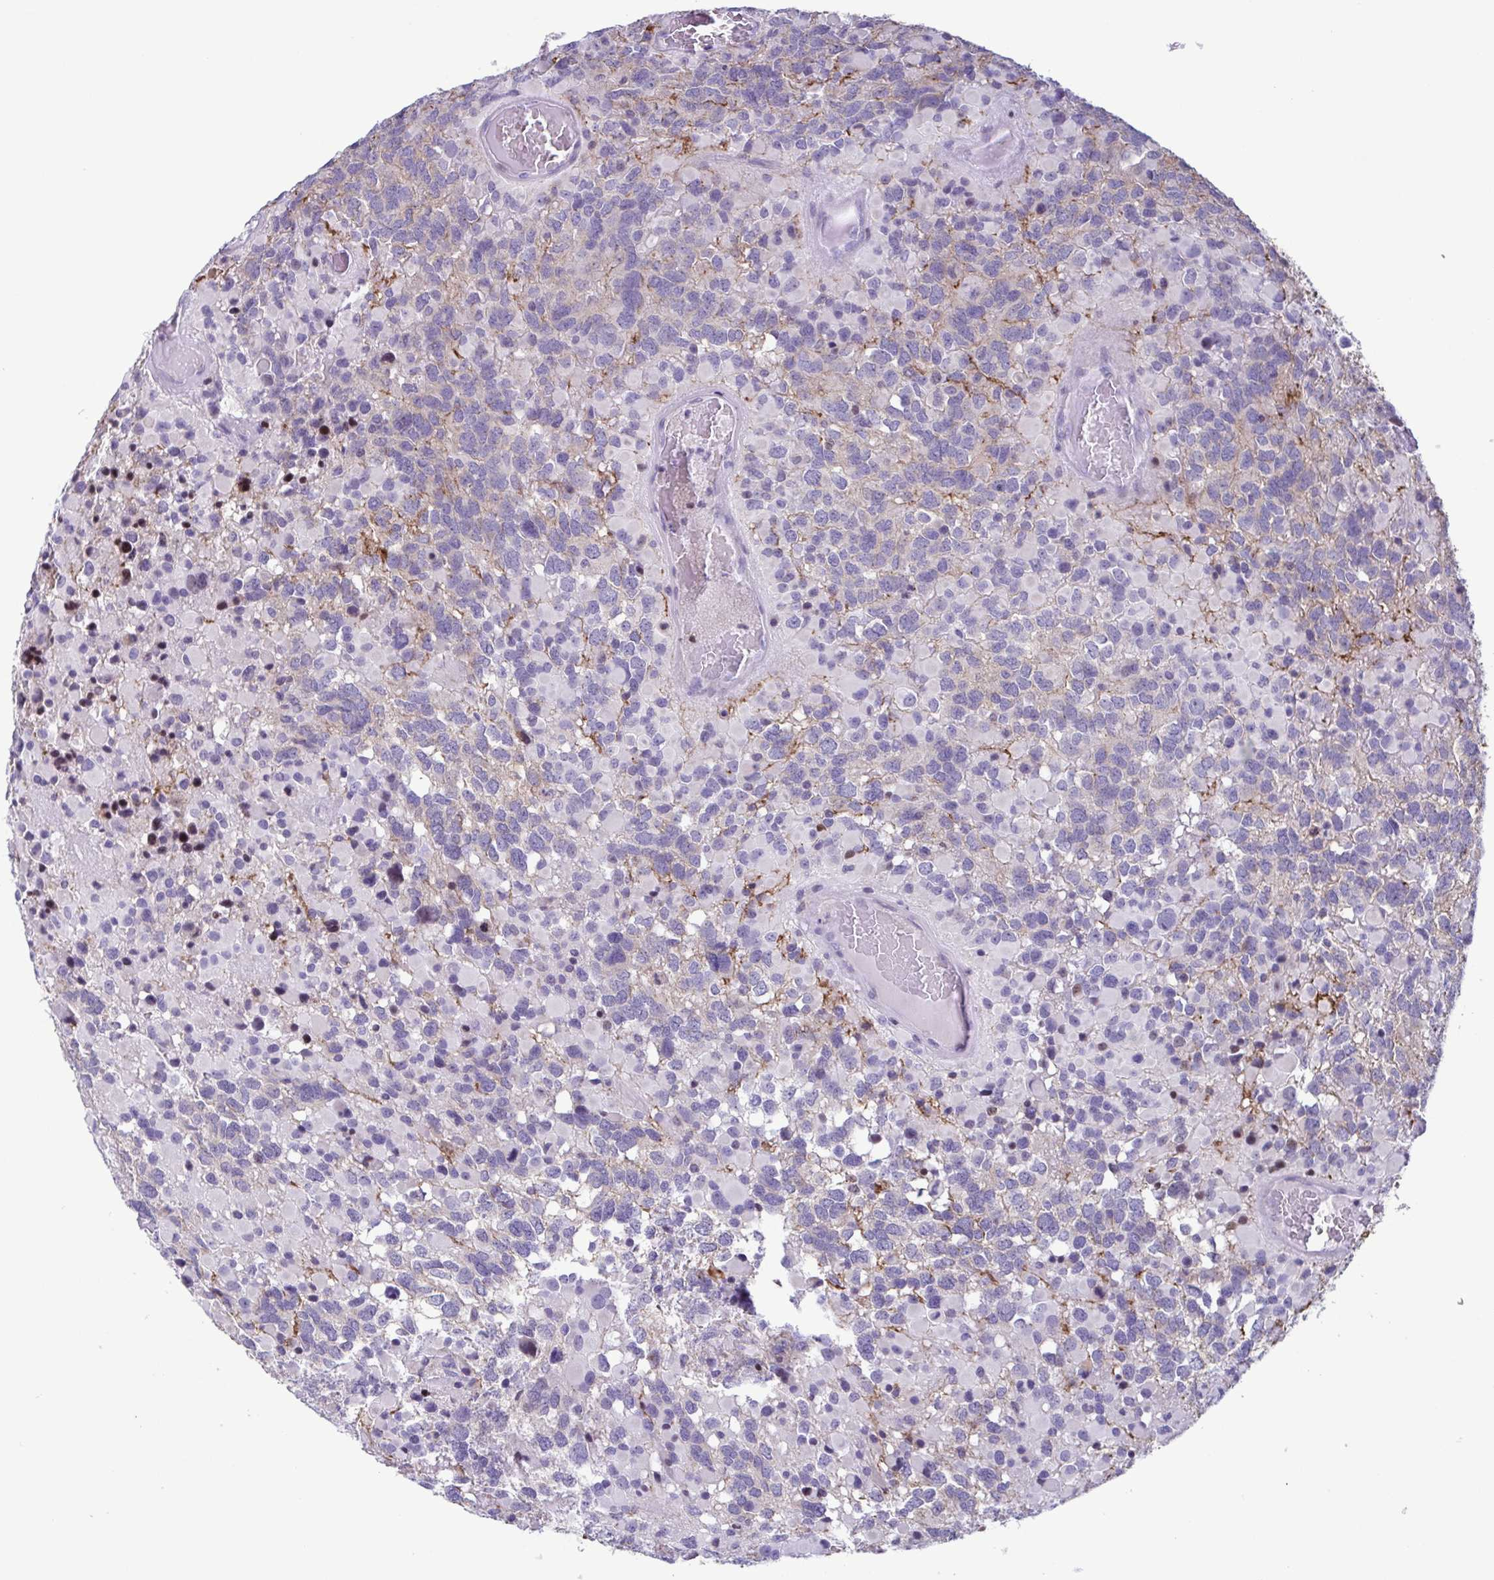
{"staining": {"intensity": "negative", "quantity": "none", "location": "none"}, "tissue": "glioma", "cell_type": "Tumor cells", "image_type": "cancer", "snomed": [{"axis": "morphology", "description": "Glioma, malignant, High grade"}, {"axis": "topography", "description": "Brain"}], "caption": "Immunohistochemical staining of human glioma exhibits no significant staining in tumor cells.", "gene": "IRF1", "patient": {"sex": "female", "age": 40}}